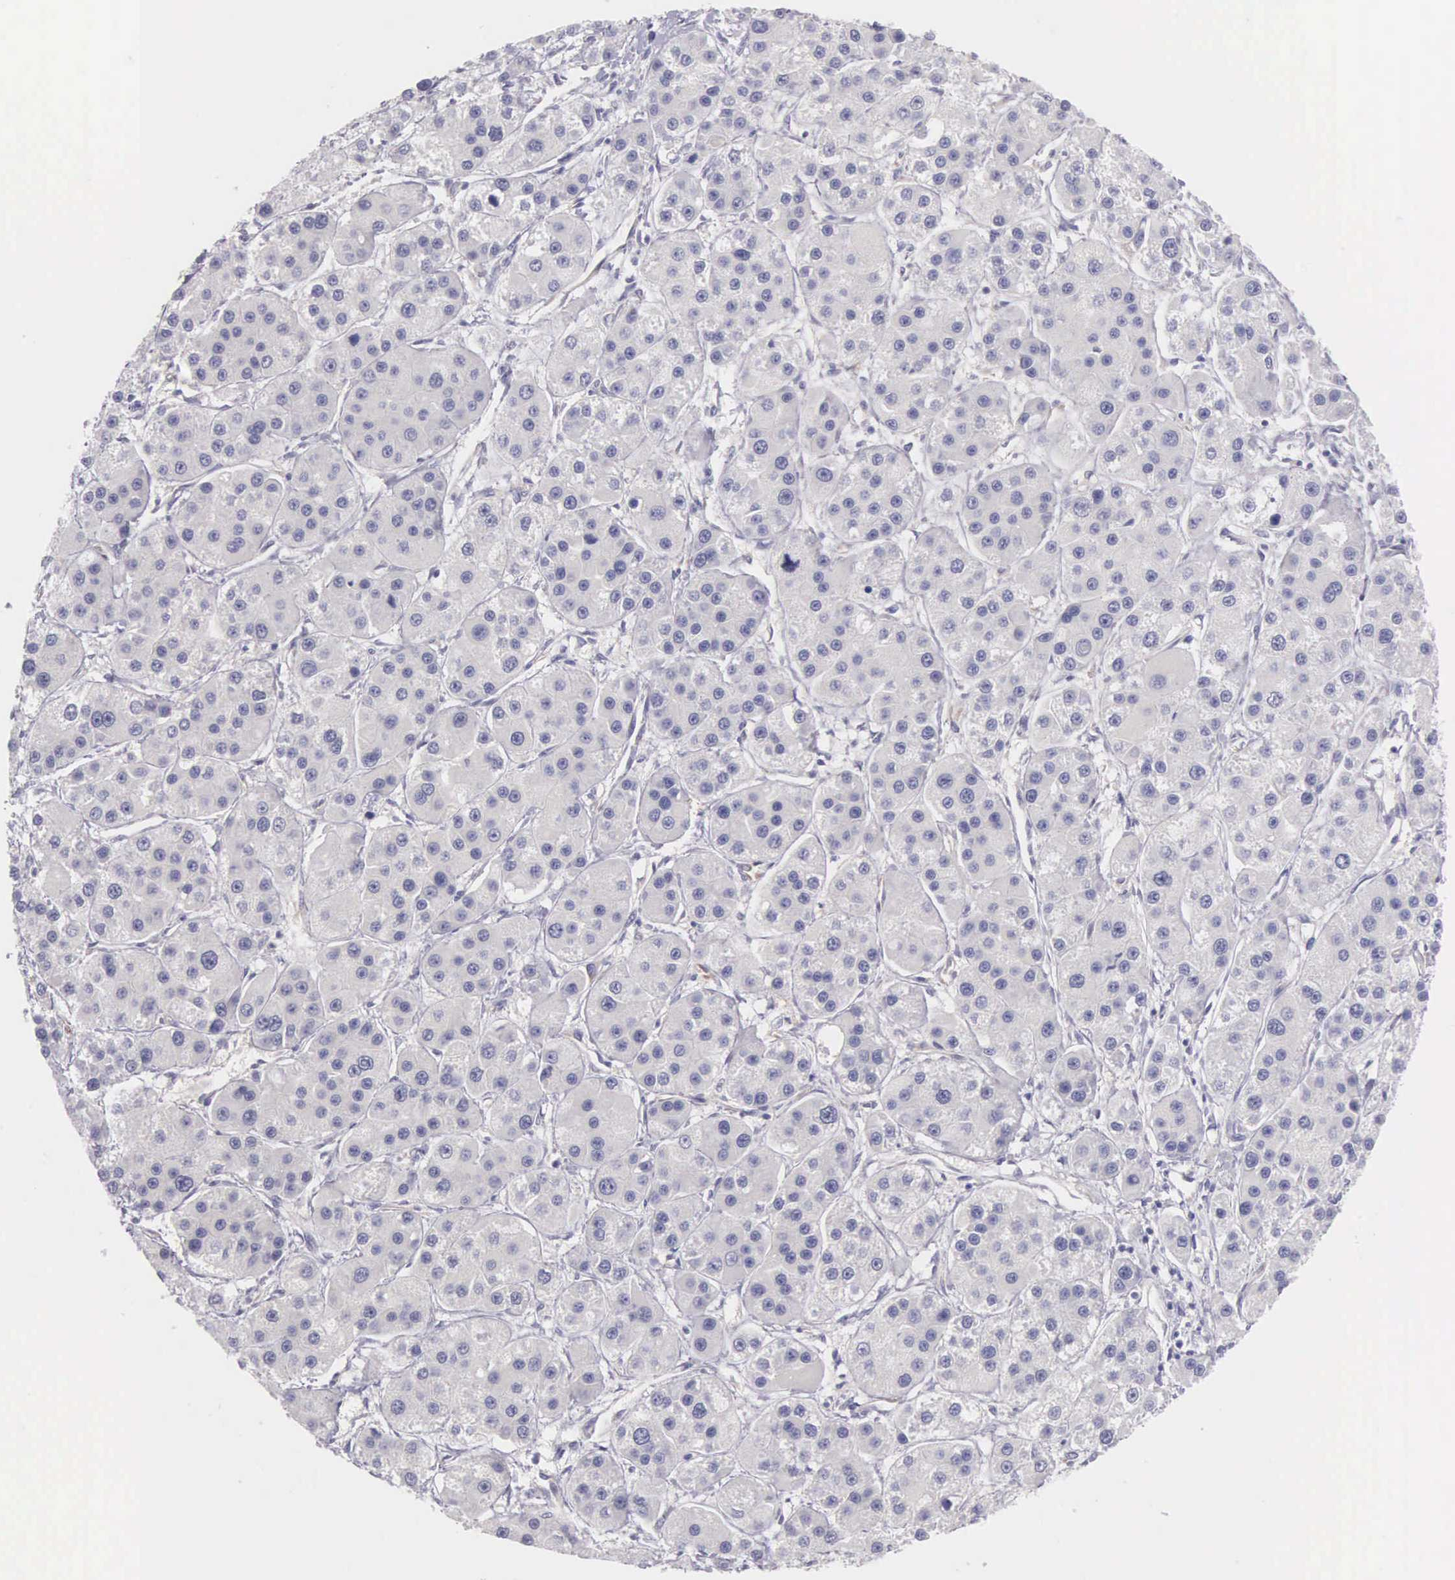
{"staining": {"intensity": "negative", "quantity": "none", "location": "none"}, "tissue": "liver cancer", "cell_type": "Tumor cells", "image_type": "cancer", "snomed": [{"axis": "morphology", "description": "Carcinoma, Hepatocellular, NOS"}, {"axis": "topography", "description": "Liver"}], "caption": "Human liver hepatocellular carcinoma stained for a protein using immunohistochemistry demonstrates no positivity in tumor cells.", "gene": "OSBPL3", "patient": {"sex": "female", "age": 85}}